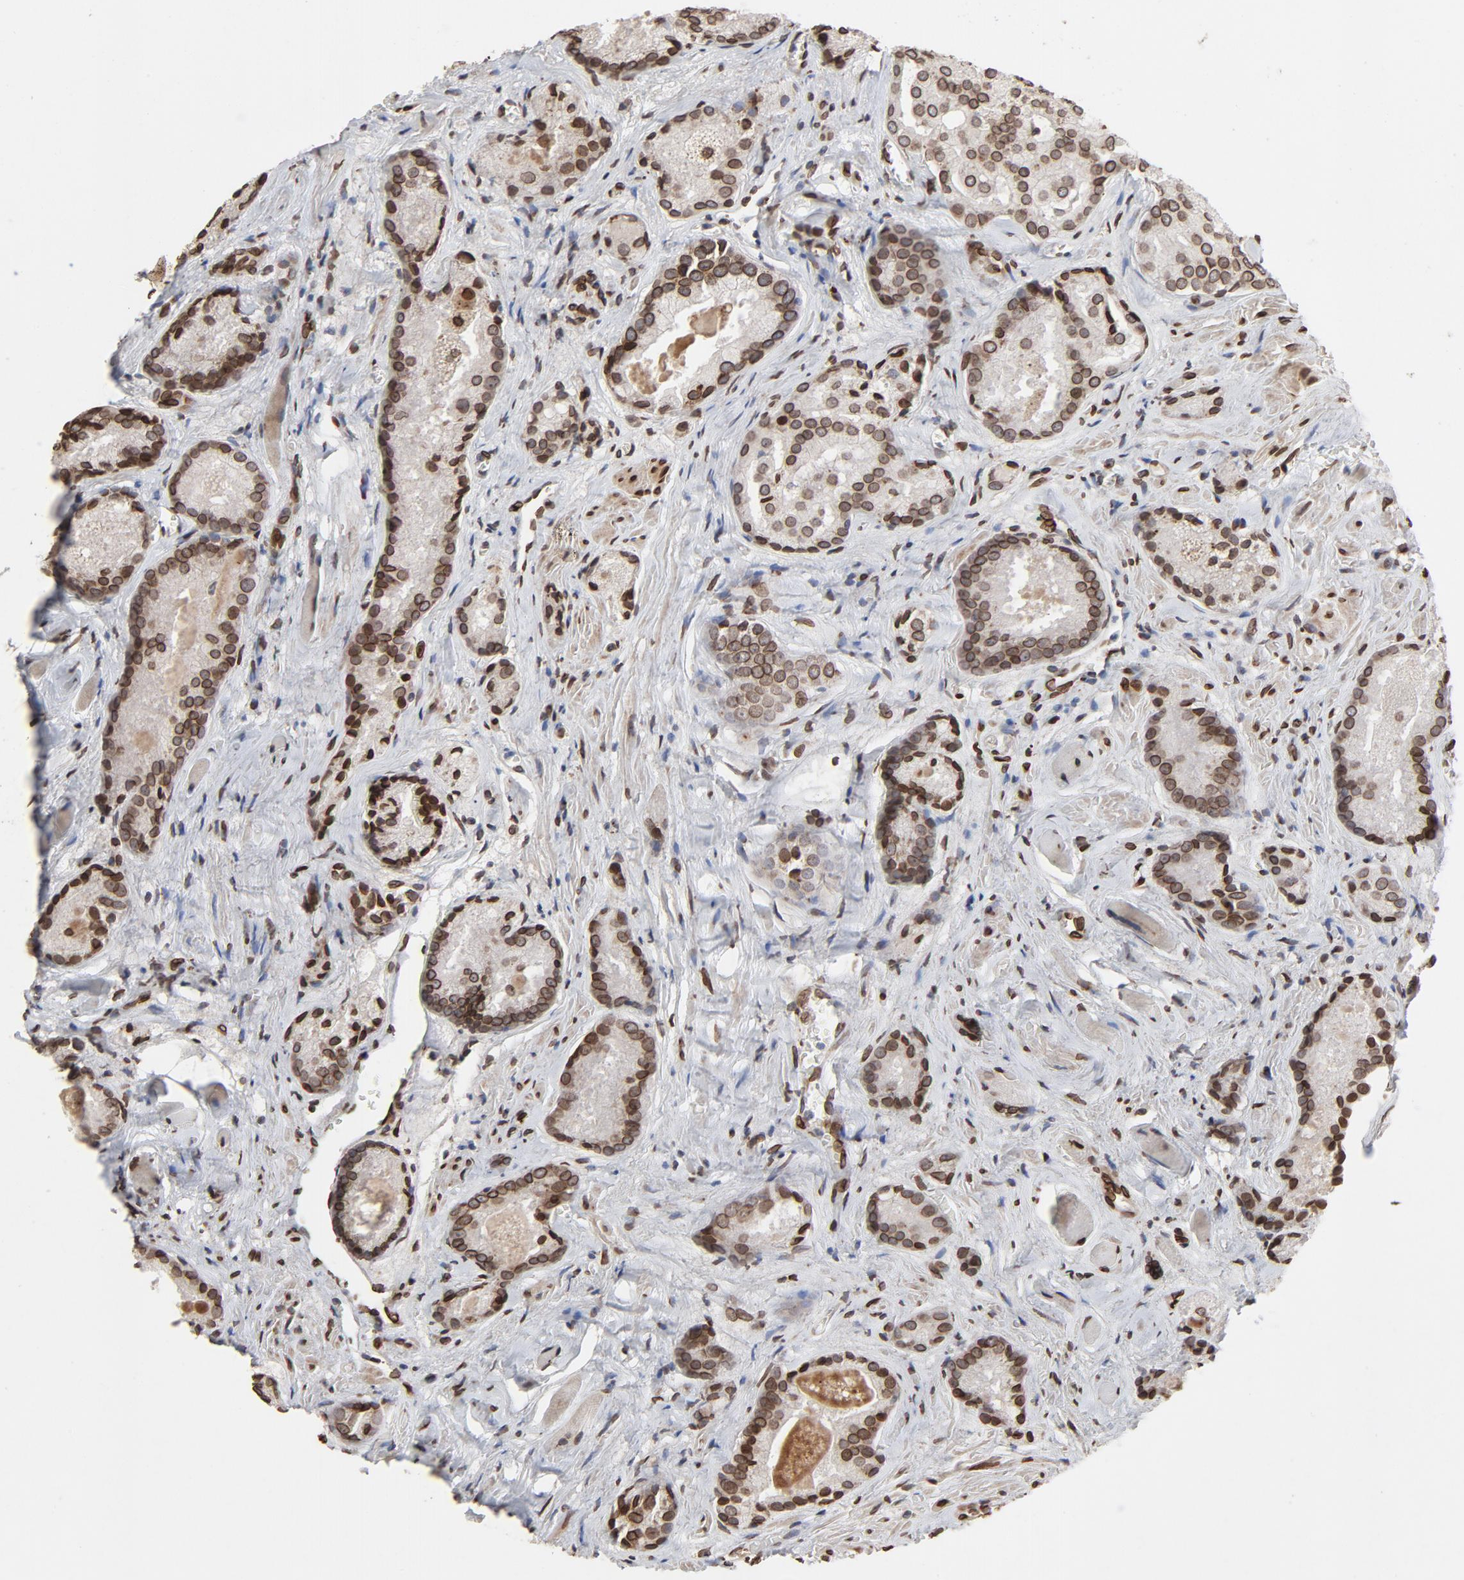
{"staining": {"intensity": "moderate", "quantity": ">75%", "location": "cytoplasmic/membranous,nuclear"}, "tissue": "prostate cancer", "cell_type": "Tumor cells", "image_type": "cancer", "snomed": [{"axis": "morphology", "description": "Adenocarcinoma, Low grade"}, {"axis": "topography", "description": "Prostate"}], "caption": "A high-resolution histopathology image shows immunohistochemistry staining of prostate cancer, which shows moderate cytoplasmic/membranous and nuclear staining in approximately >75% of tumor cells.", "gene": "LMNA", "patient": {"sex": "male", "age": 64}}